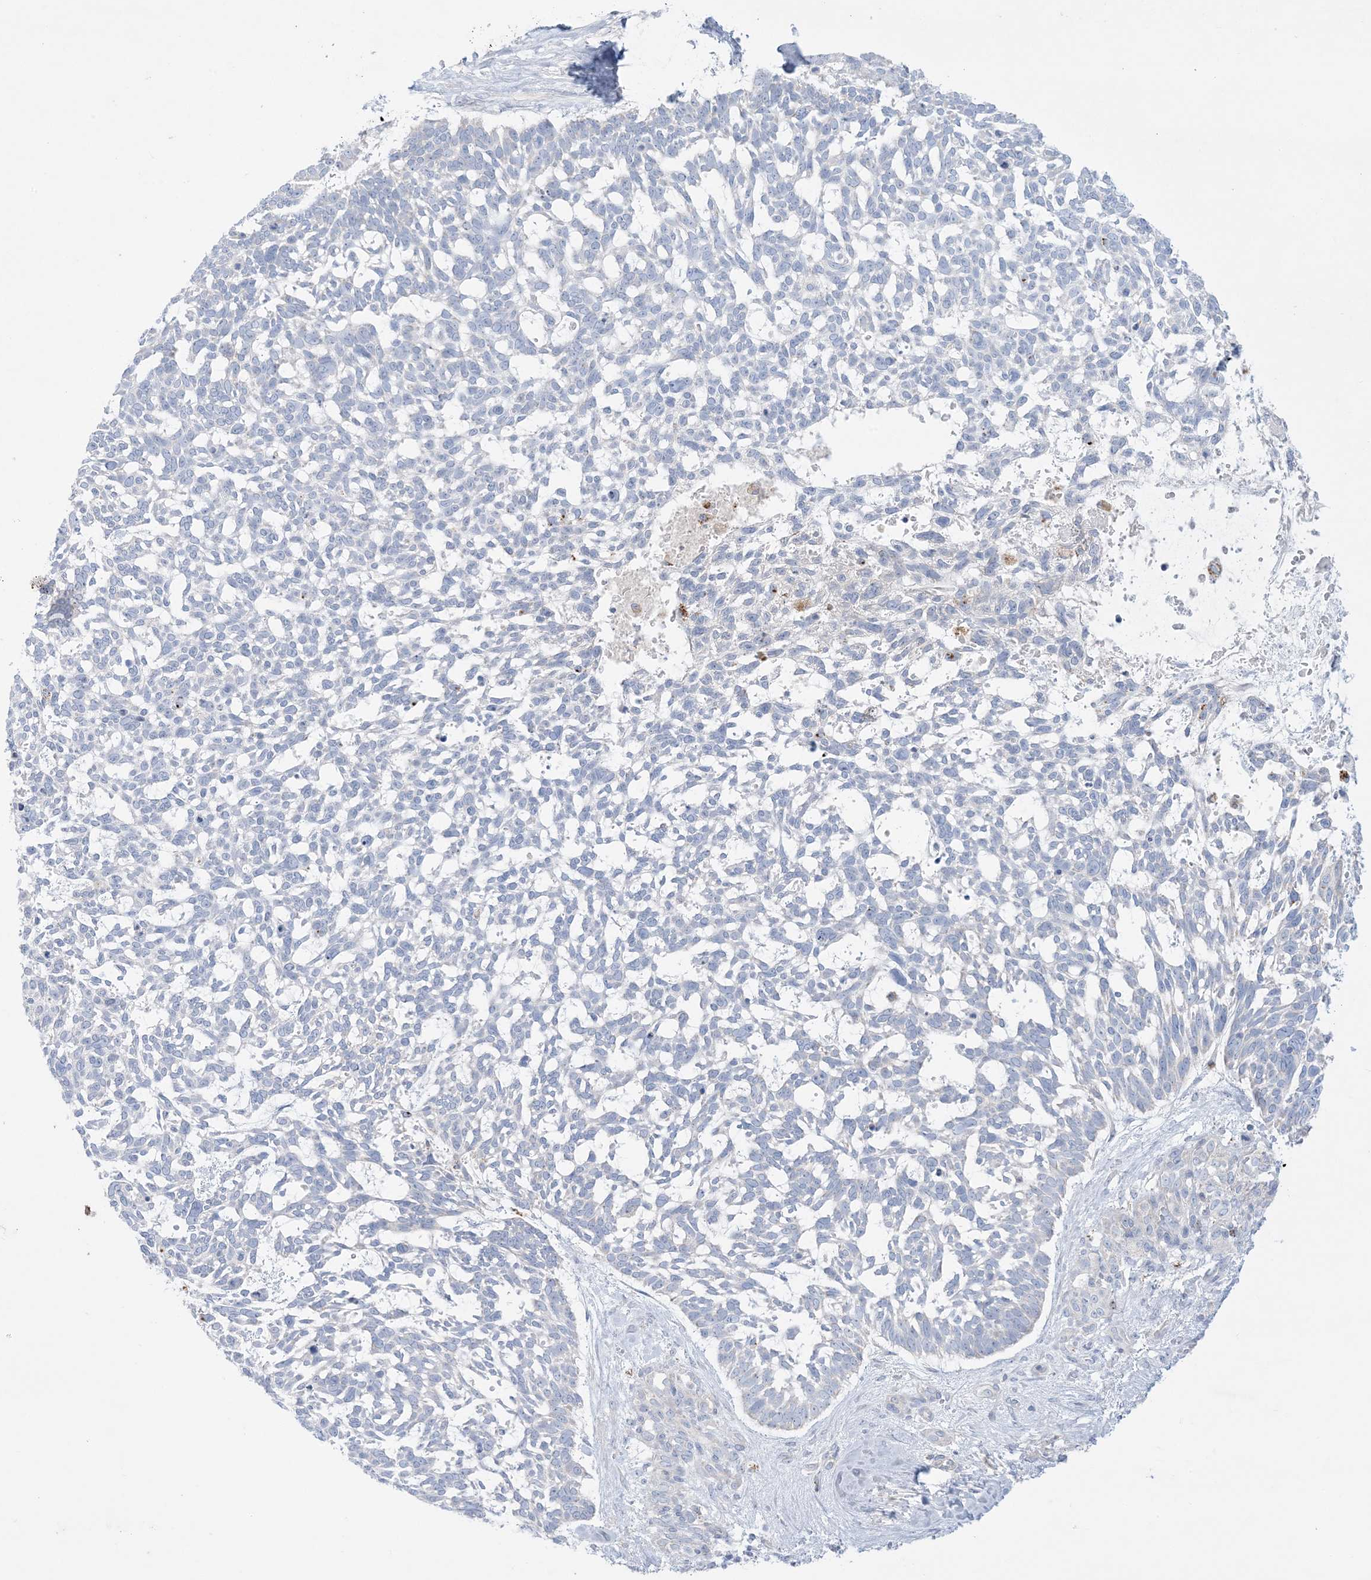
{"staining": {"intensity": "negative", "quantity": "none", "location": "none"}, "tissue": "skin cancer", "cell_type": "Tumor cells", "image_type": "cancer", "snomed": [{"axis": "morphology", "description": "Basal cell carcinoma"}, {"axis": "topography", "description": "Skin"}], "caption": "Immunohistochemistry of human skin basal cell carcinoma displays no staining in tumor cells.", "gene": "KCTD6", "patient": {"sex": "male", "age": 88}}